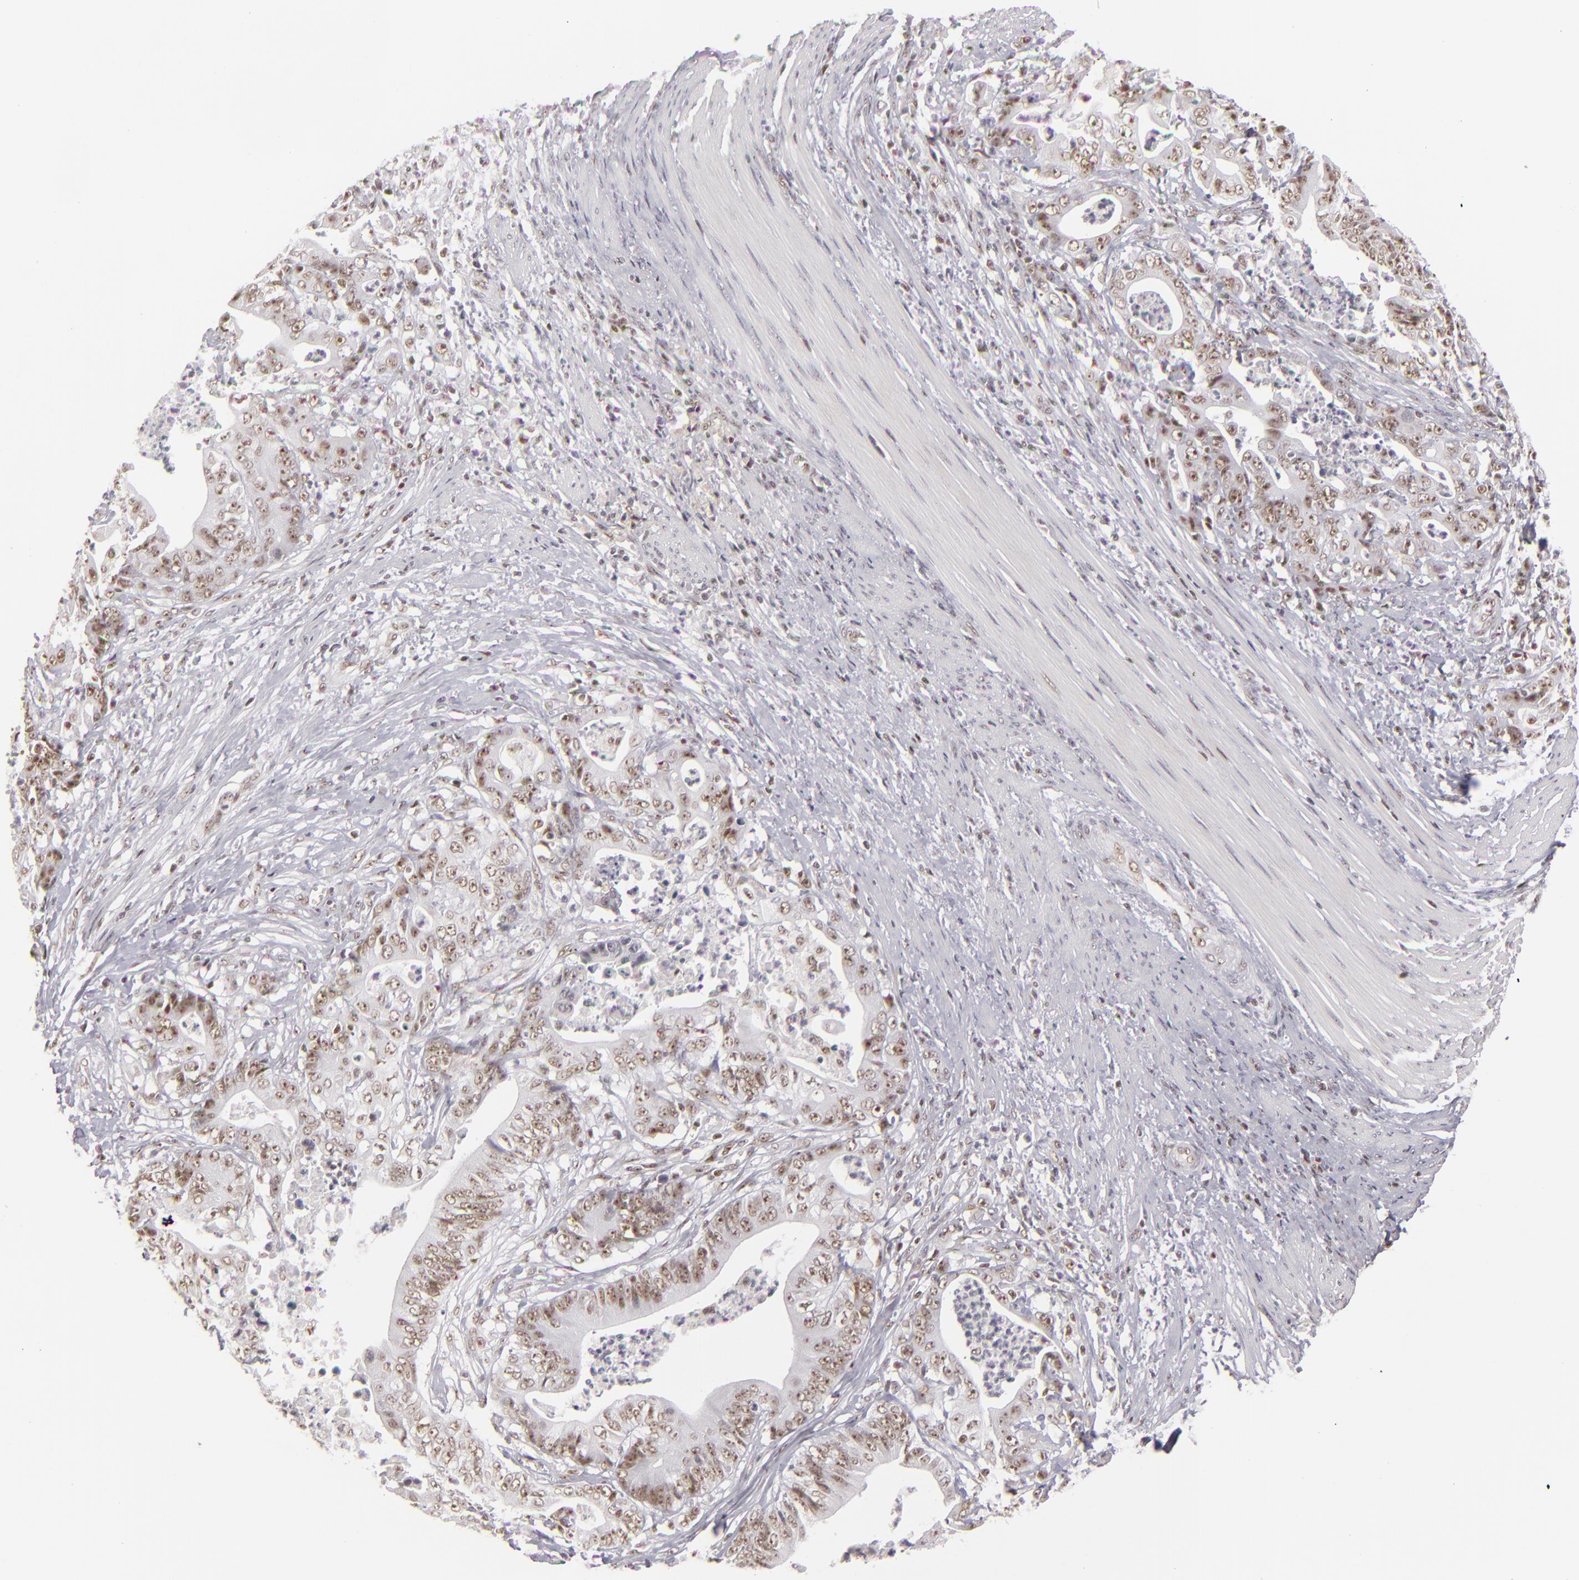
{"staining": {"intensity": "moderate", "quantity": ">75%", "location": "nuclear"}, "tissue": "stomach cancer", "cell_type": "Tumor cells", "image_type": "cancer", "snomed": [{"axis": "morphology", "description": "Adenocarcinoma, NOS"}, {"axis": "topography", "description": "Stomach, lower"}], "caption": "Stomach cancer was stained to show a protein in brown. There is medium levels of moderate nuclear positivity in about >75% of tumor cells. (Stains: DAB (3,3'-diaminobenzidine) in brown, nuclei in blue, Microscopy: brightfield microscopy at high magnification).", "gene": "DAXX", "patient": {"sex": "female", "age": 86}}